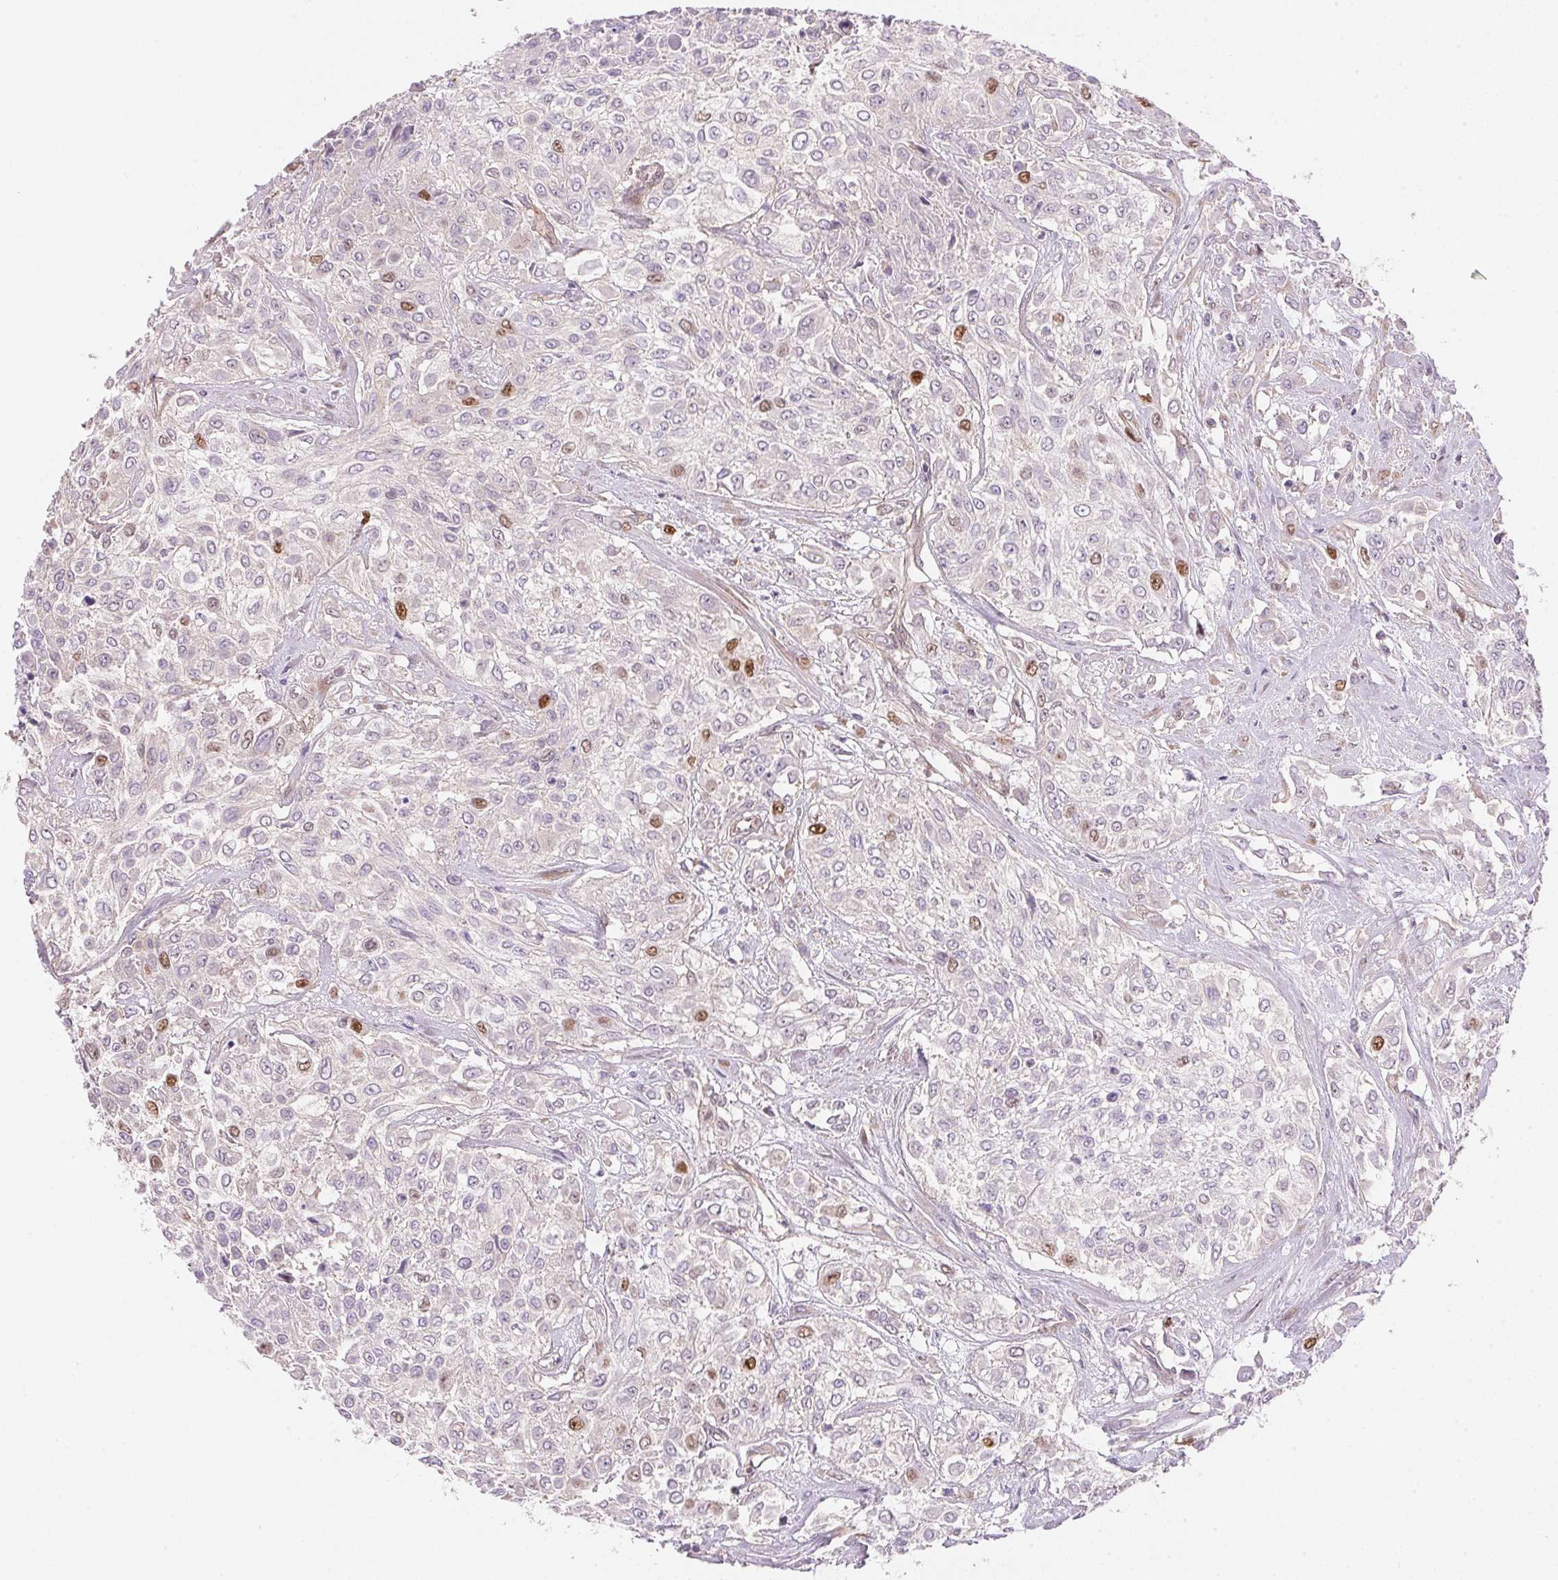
{"staining": {"intensity": "strong", "quantity": "<25%", "location": "nuclear"}, "tissue": "urothelial cancer", "cell_type": "Tumor cells", "image_type": "cancer", "snomed": [{"axis": "morphology", "description": "Urothelial carcinoma, High grade"}, {"axis": "topography", "description": "Urinary bladder"}], "caption": "Protein staining by immunohistochemistry reveals strong nuclear positivity in about <25% of tumor cells in urothelial cancer. The protein is shown in brown color, while the nuclei are stained blue.", "gene": "SMTN", "patient": {"sex": "male", "age": 57}}